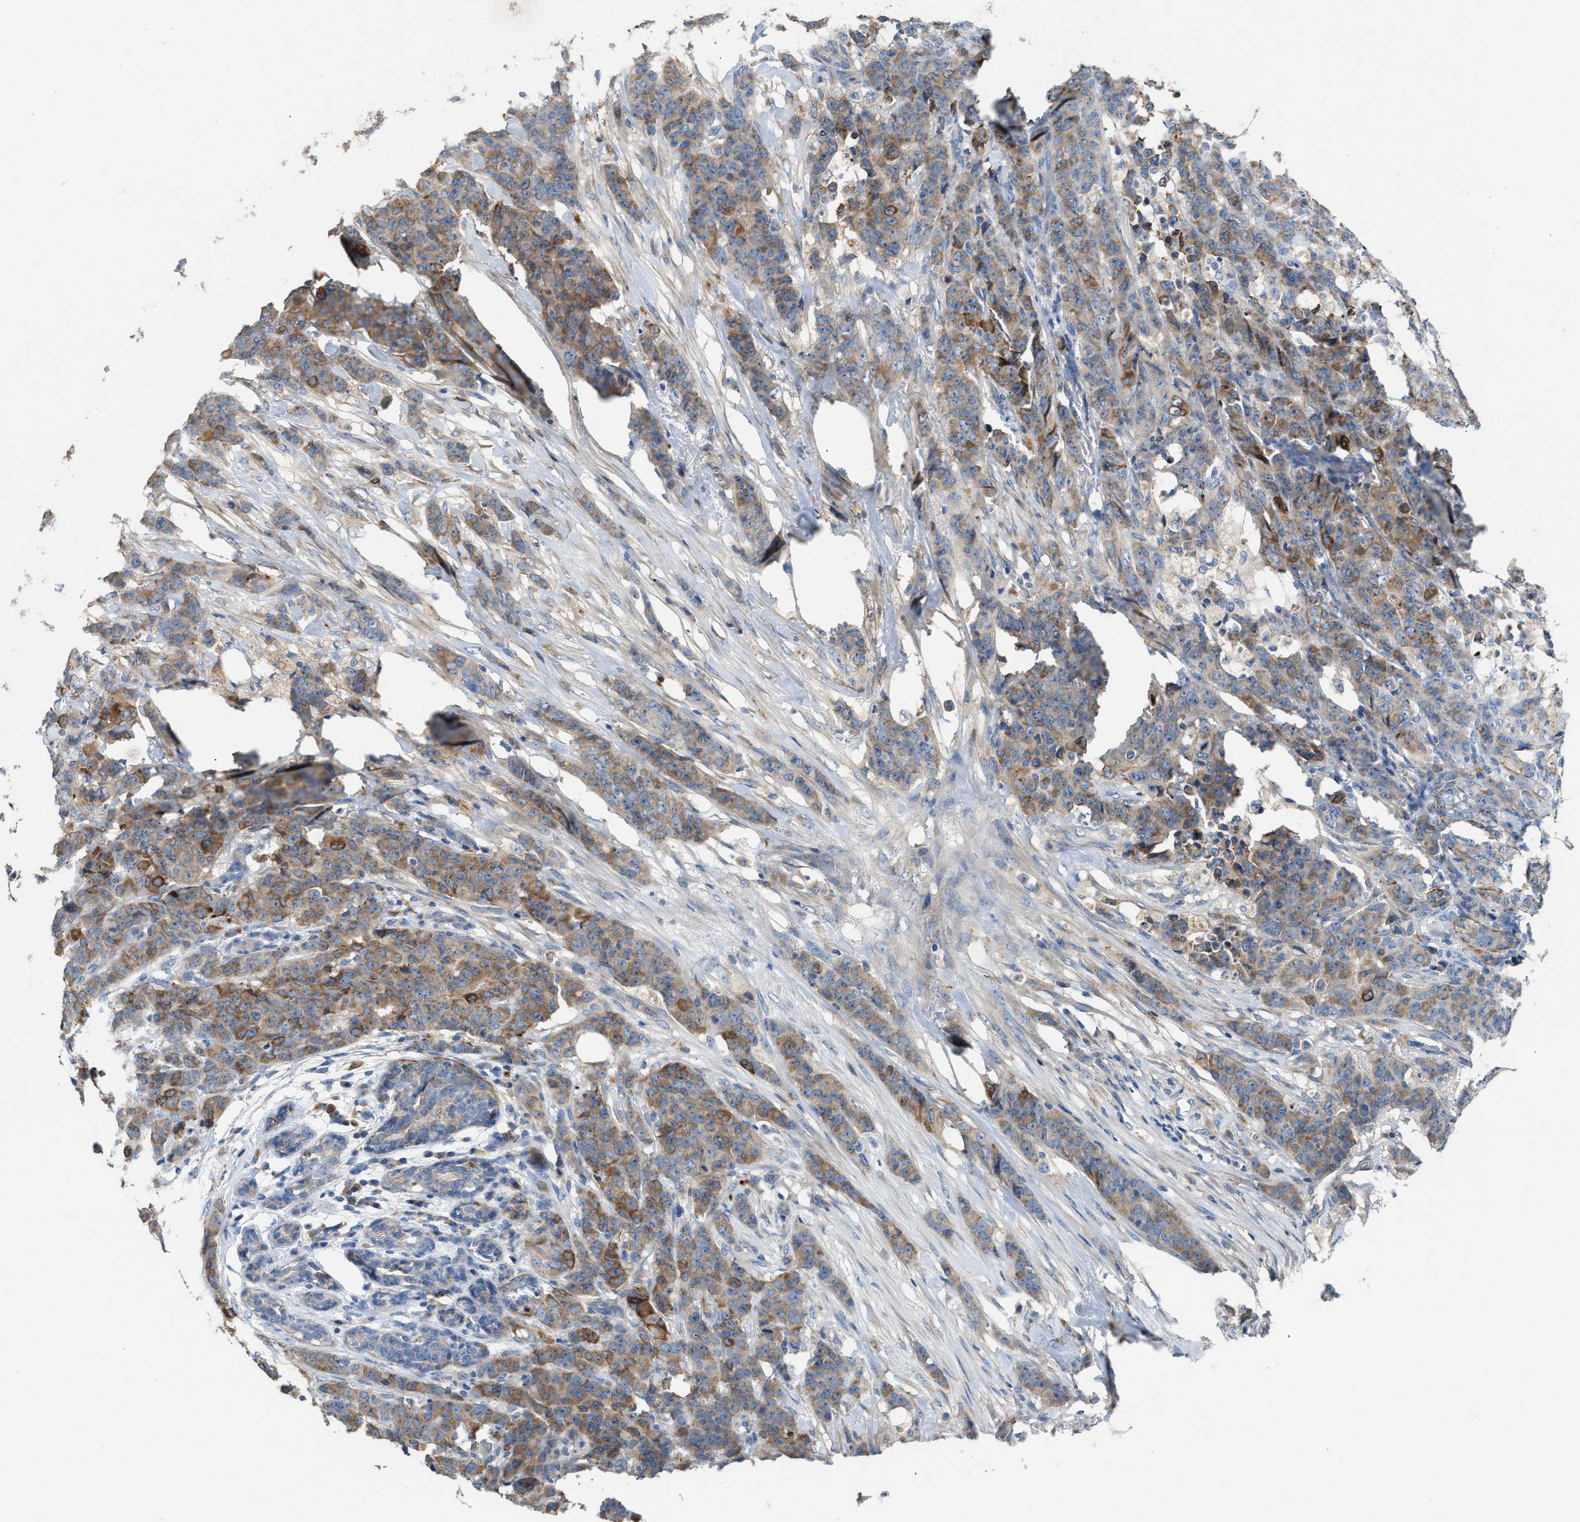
{"staining": {"intensity": "moderate", "quantity": ">75%", "location": "cytoplasmic/membranous"}, "tissue": "breast cancer", "cell_type": "Tumor cells", "image_type": "cancer", "snomed": [{"axis": "morphology", "description": "Normal tissue, NOS"}, {"axis": "morphology", "description": "Duct carcinoma"}, {"axis": "topography", "description": "Breast"}], "caption": "This is a photomicrograph of IHC staining of breast cancer, which shows moderate staining in the cytoplasmic/membranous of tumor cells.", "gene": "AOAH", "patient": {"sex": "female", "age": 40}}